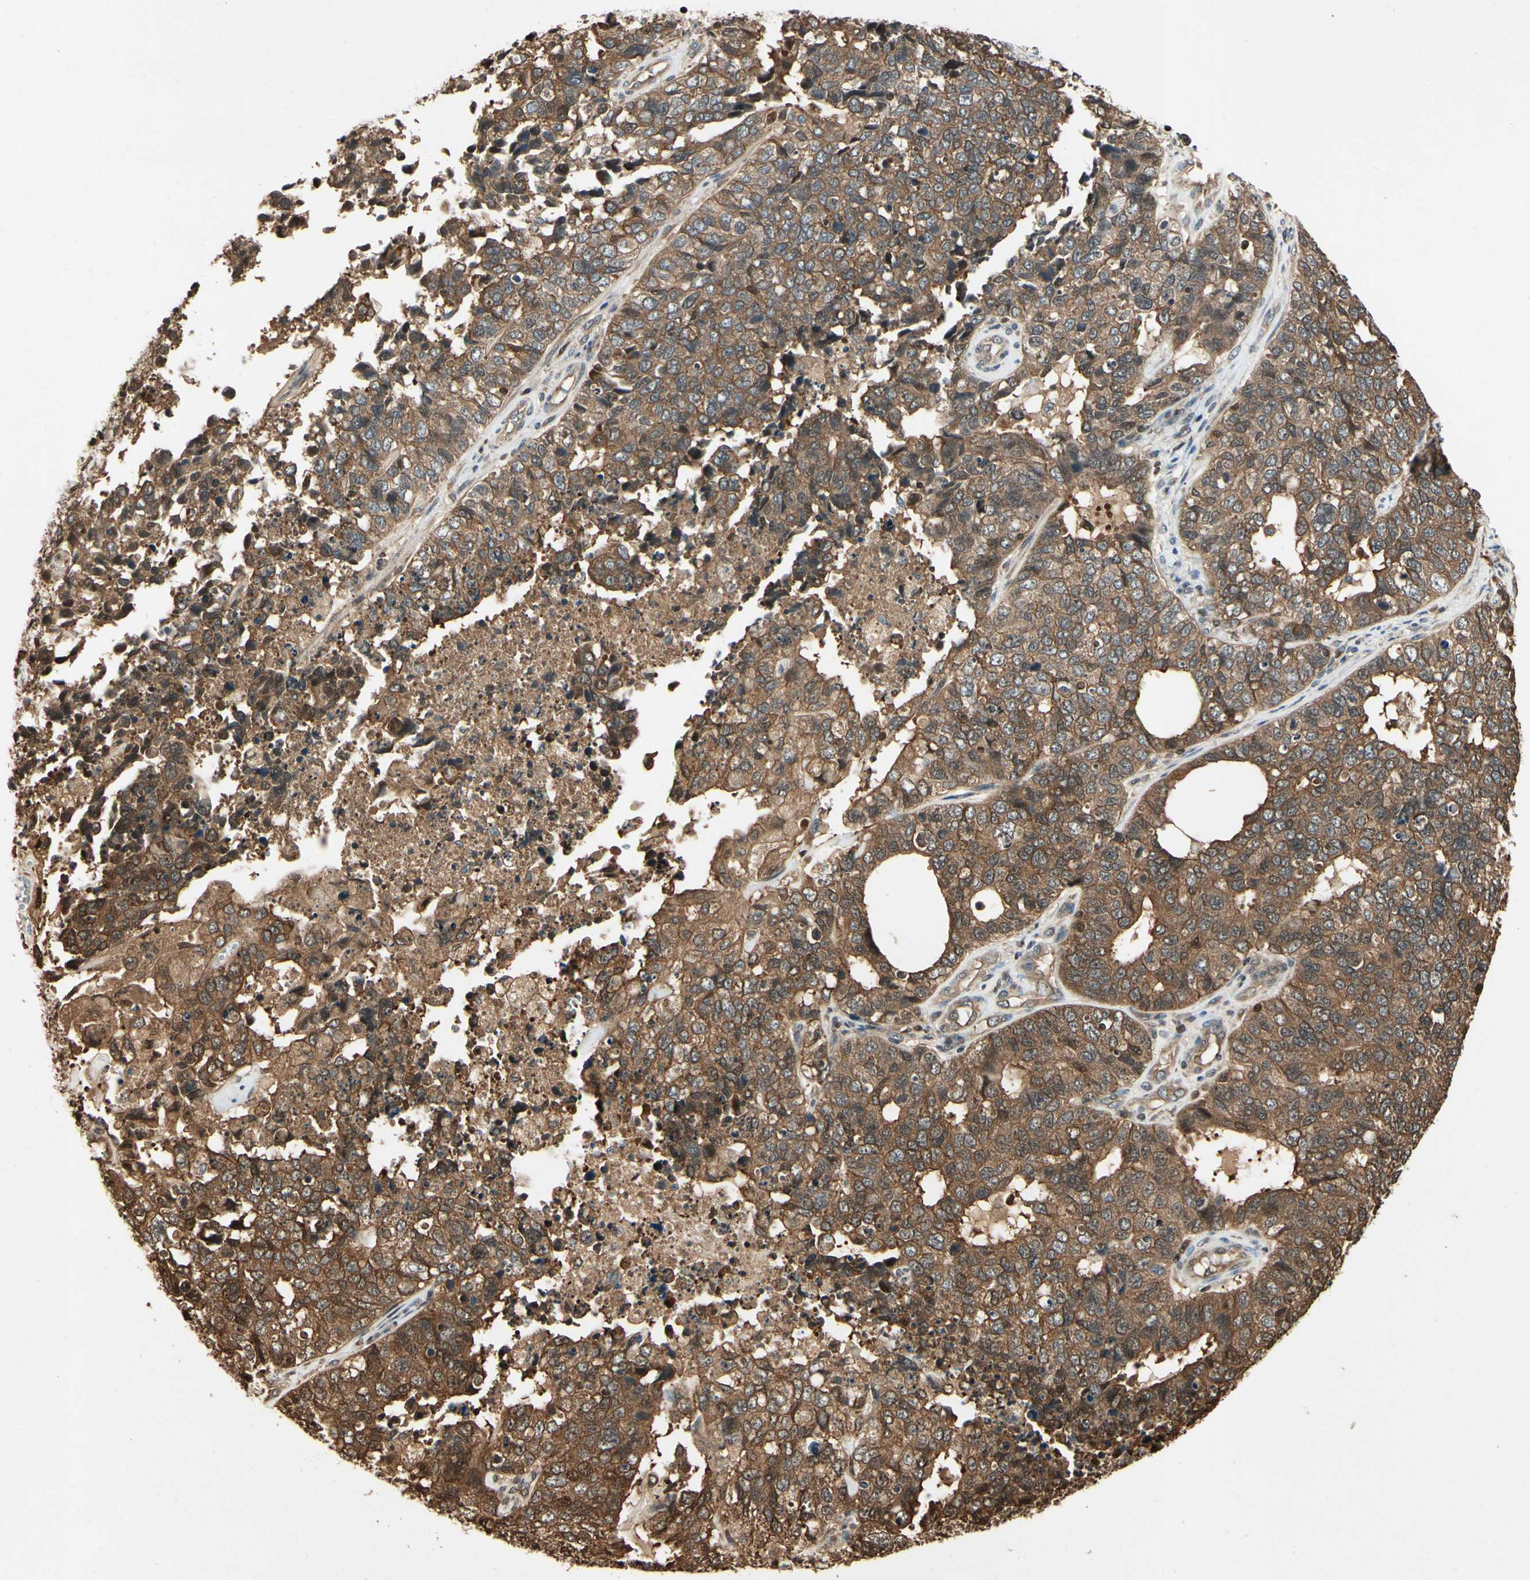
{"staining": {"intensity": "moderate", "quantity": ">75%", "location": "cytoplasmic/membranous"}, "tissue": "cervical cancer", "cell_type": "Tumor cells", "image_type": "cancer", "snomed": [{"axis": "morphology", "description": "Squamous cell carcinoma, NOS"}, {"axis": "topography", "description": "Cervix"}], "caption": "Cervical cancer was stained to show a protein in brown. There is medium levels of moderate cytoplasmic/membranous expression in approximately >75% of tumor cells.", "gene": "YWHAQ", "patient": {"sex": "female", "age": 63}}